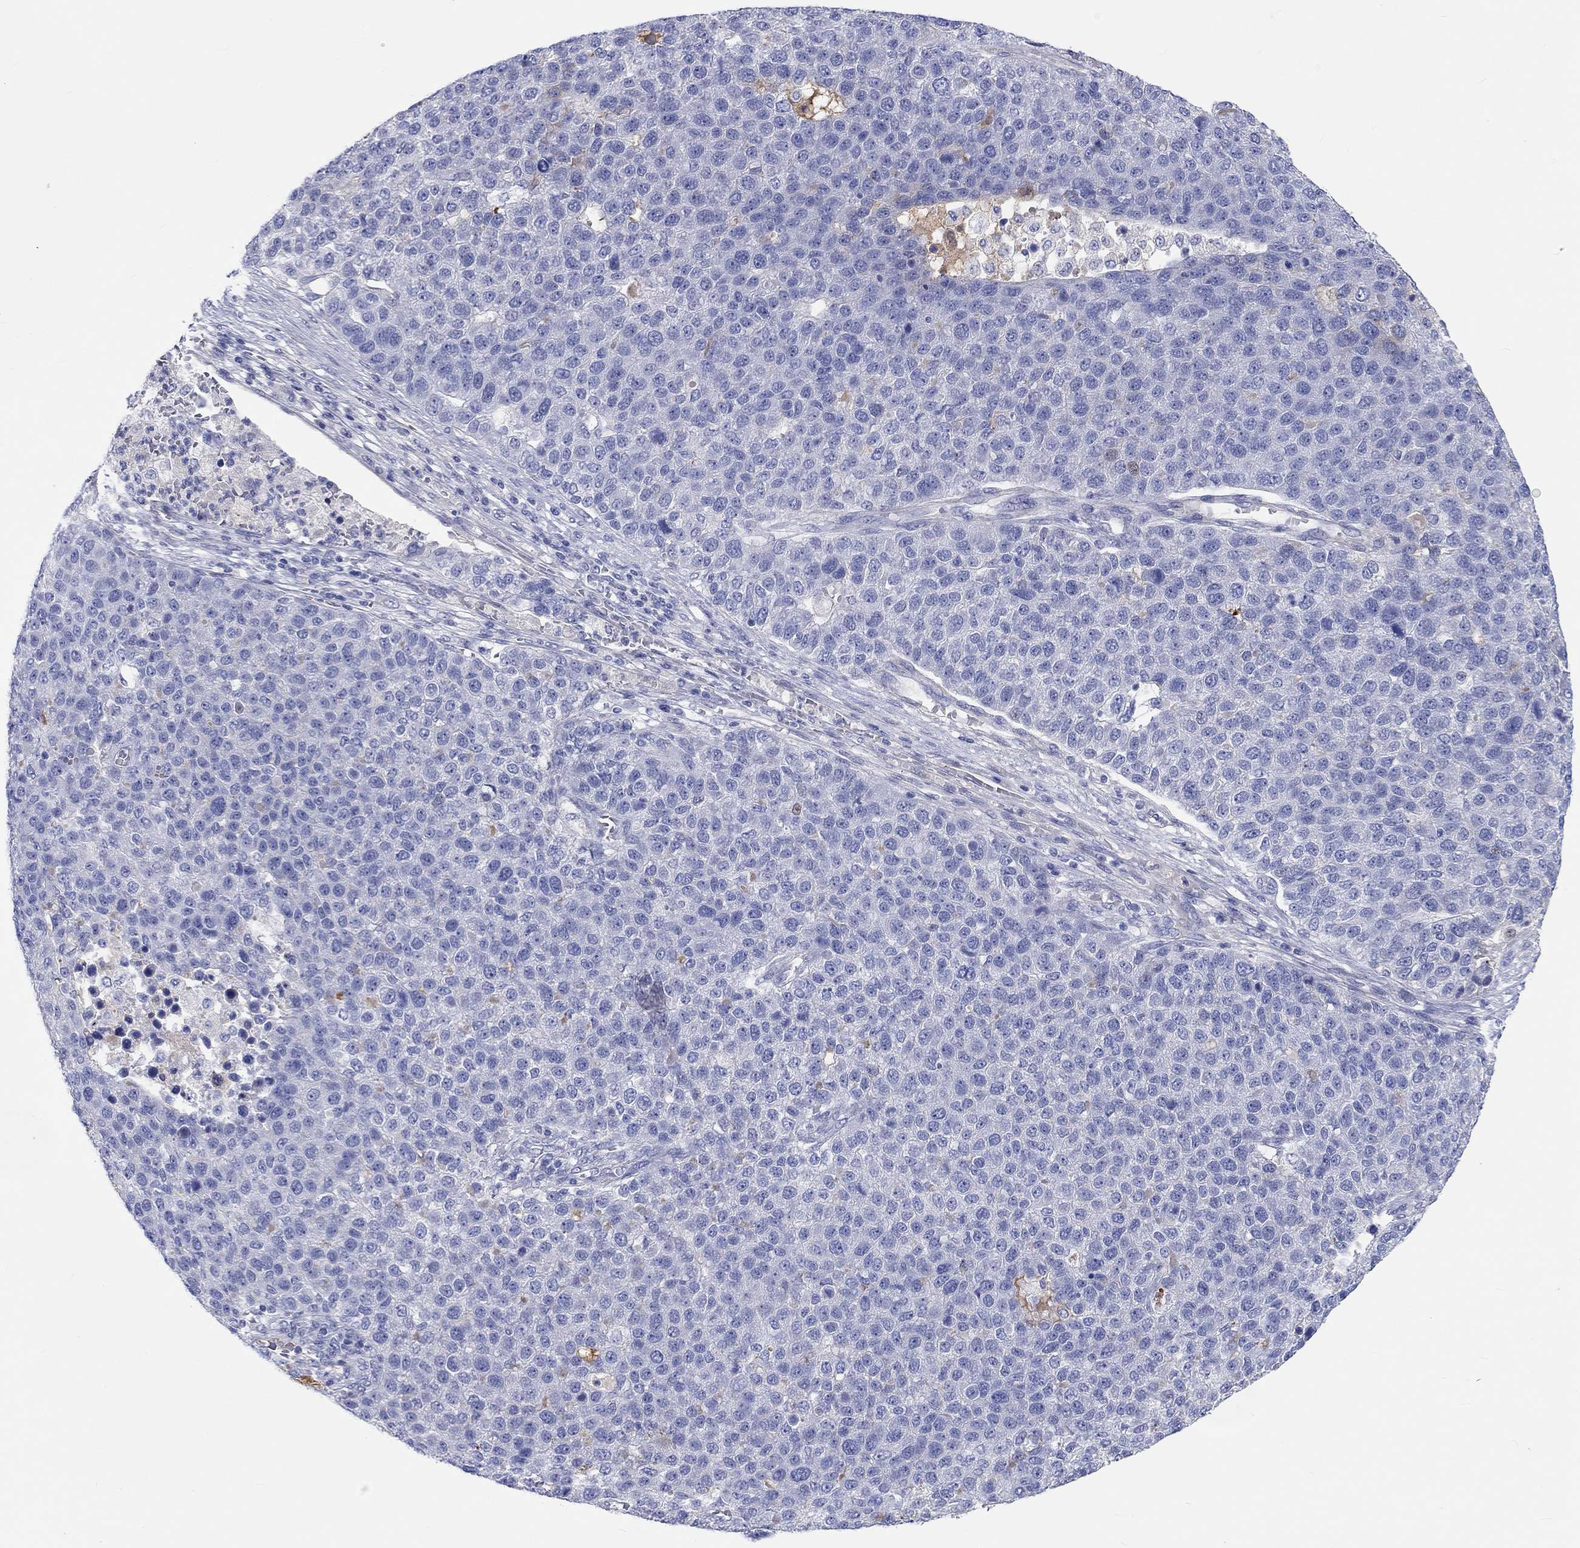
{"staining": {"intensity": "negative", "quantity": "none", "location": "none"}, "tissue": "pancreatic cancer", "cell_type": "Tumor cells", "image_type": "cancer", "snomed": [{"axis": "morphology", "description": "Adenocarcinoma, NOS"}, {"axis": "topography", "description": "Pancreas"}], "caption": "Image shows no significant protein staining in tumor cells of pancreatic adenocarcinoma. Brightfield microscopy of IHC stained with DAB (brown) and hematoxylin (blue), captured at high magnification.", "gene": "CDY2B", "patient": {"sex": "female", "age": 61}}